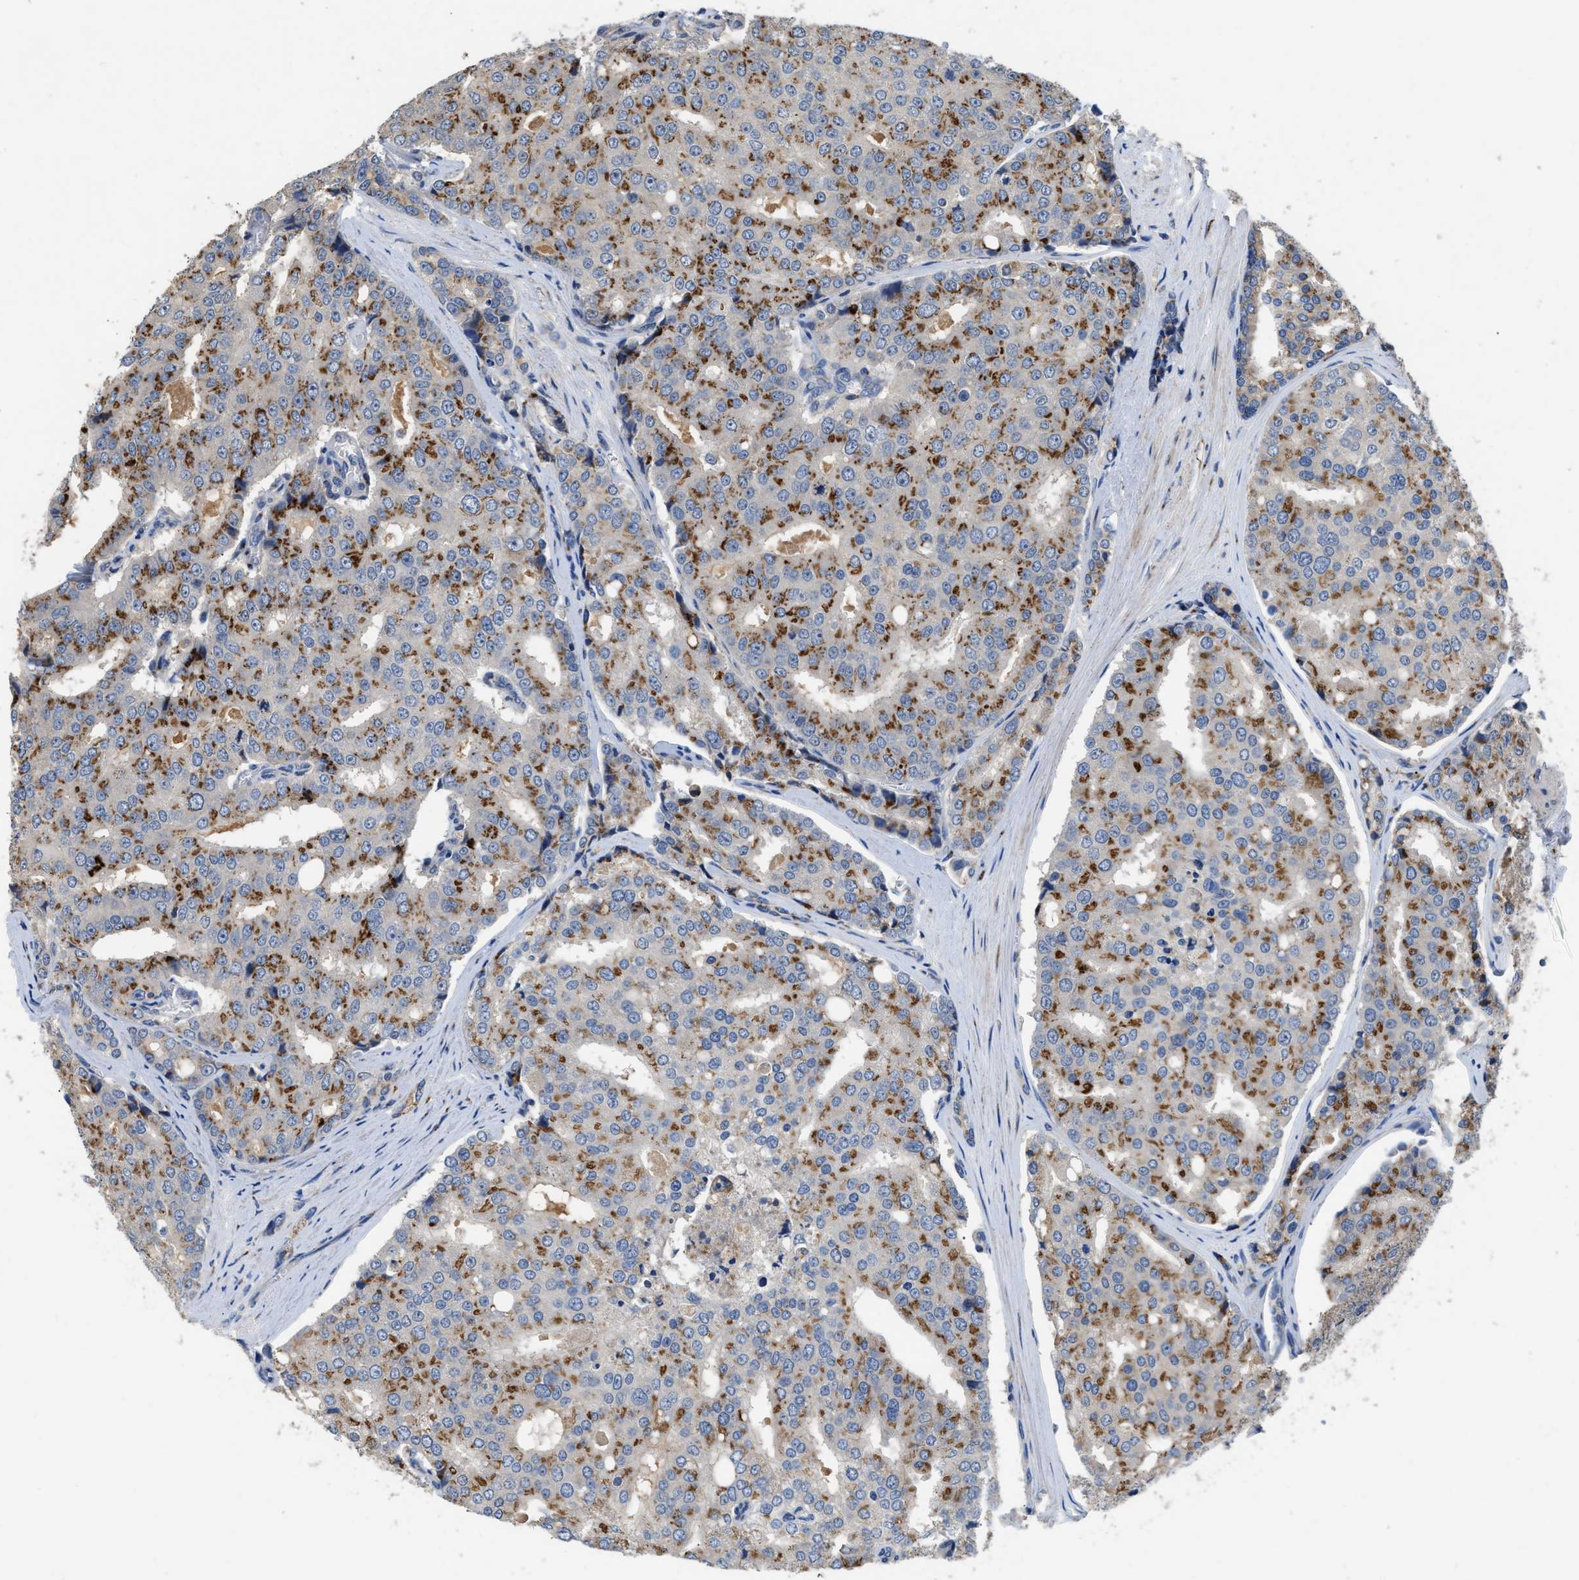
{"staining": {"intensity": "moderate", "quantity": ">75%", "location": "cytoplasmic/membranous"}, "tissue": "prostate cancer", "cell_type": "Tumor cells", "image_type": "cancer", "snomed": [{"axis": "morphology", "description": "Adenocarcinoma, High grade"}, {"axis": "topography", "description": "Prostate"}], "caption": "Protein expression analysis of human high-grade adenocarcinoma (prostate) reveals moderate cytoplasmic/membranous positivity in approximately >75% of tumor cells.", "gene": "SIK2", "patient": {"sex": "male", "age": 50}}